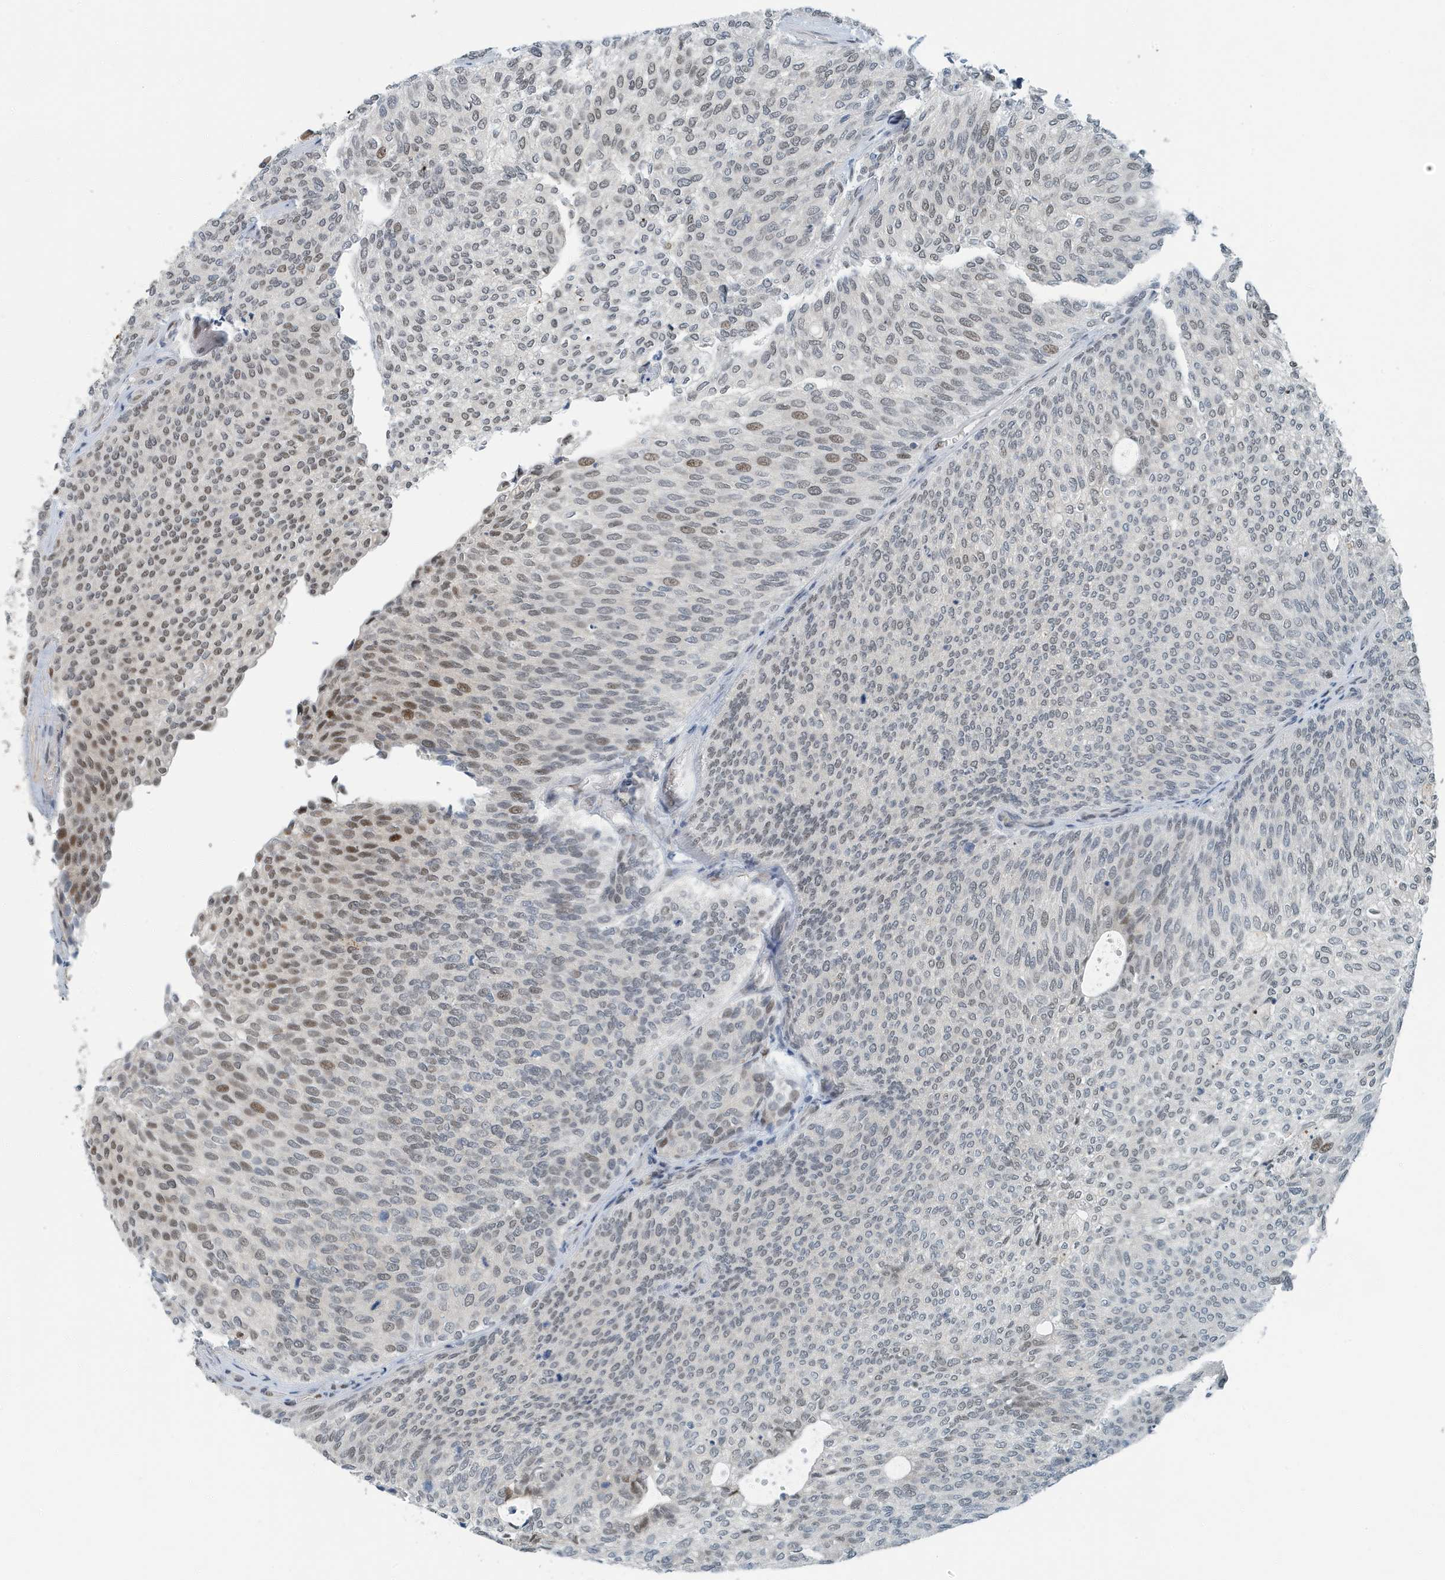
{"staining": {"intensity": "moderate", "quantity": "<25%", "location": "nuclear"}, "tissue": "urothelial cancer", "cell_type": "Tumor cells", "image_type": "cancer", "snomed": [{"axis": "morphology", "description": "Urothelial carcinoma, Low grade"}, {"axis": "topography", "description": "Urinary bladder"}], "caption": "A brown stain highlights moderate nuclear staining of a protein in human urothelial cancer tumor cells. The staining is performed using DAB (3,3'-diaminobenzidine) brown chromogen to label protein expression. The nuclei are counter-stained blue using hematoxylin.", "gene": "KIF15", "patient": {"sex": "female", "age": 79}}